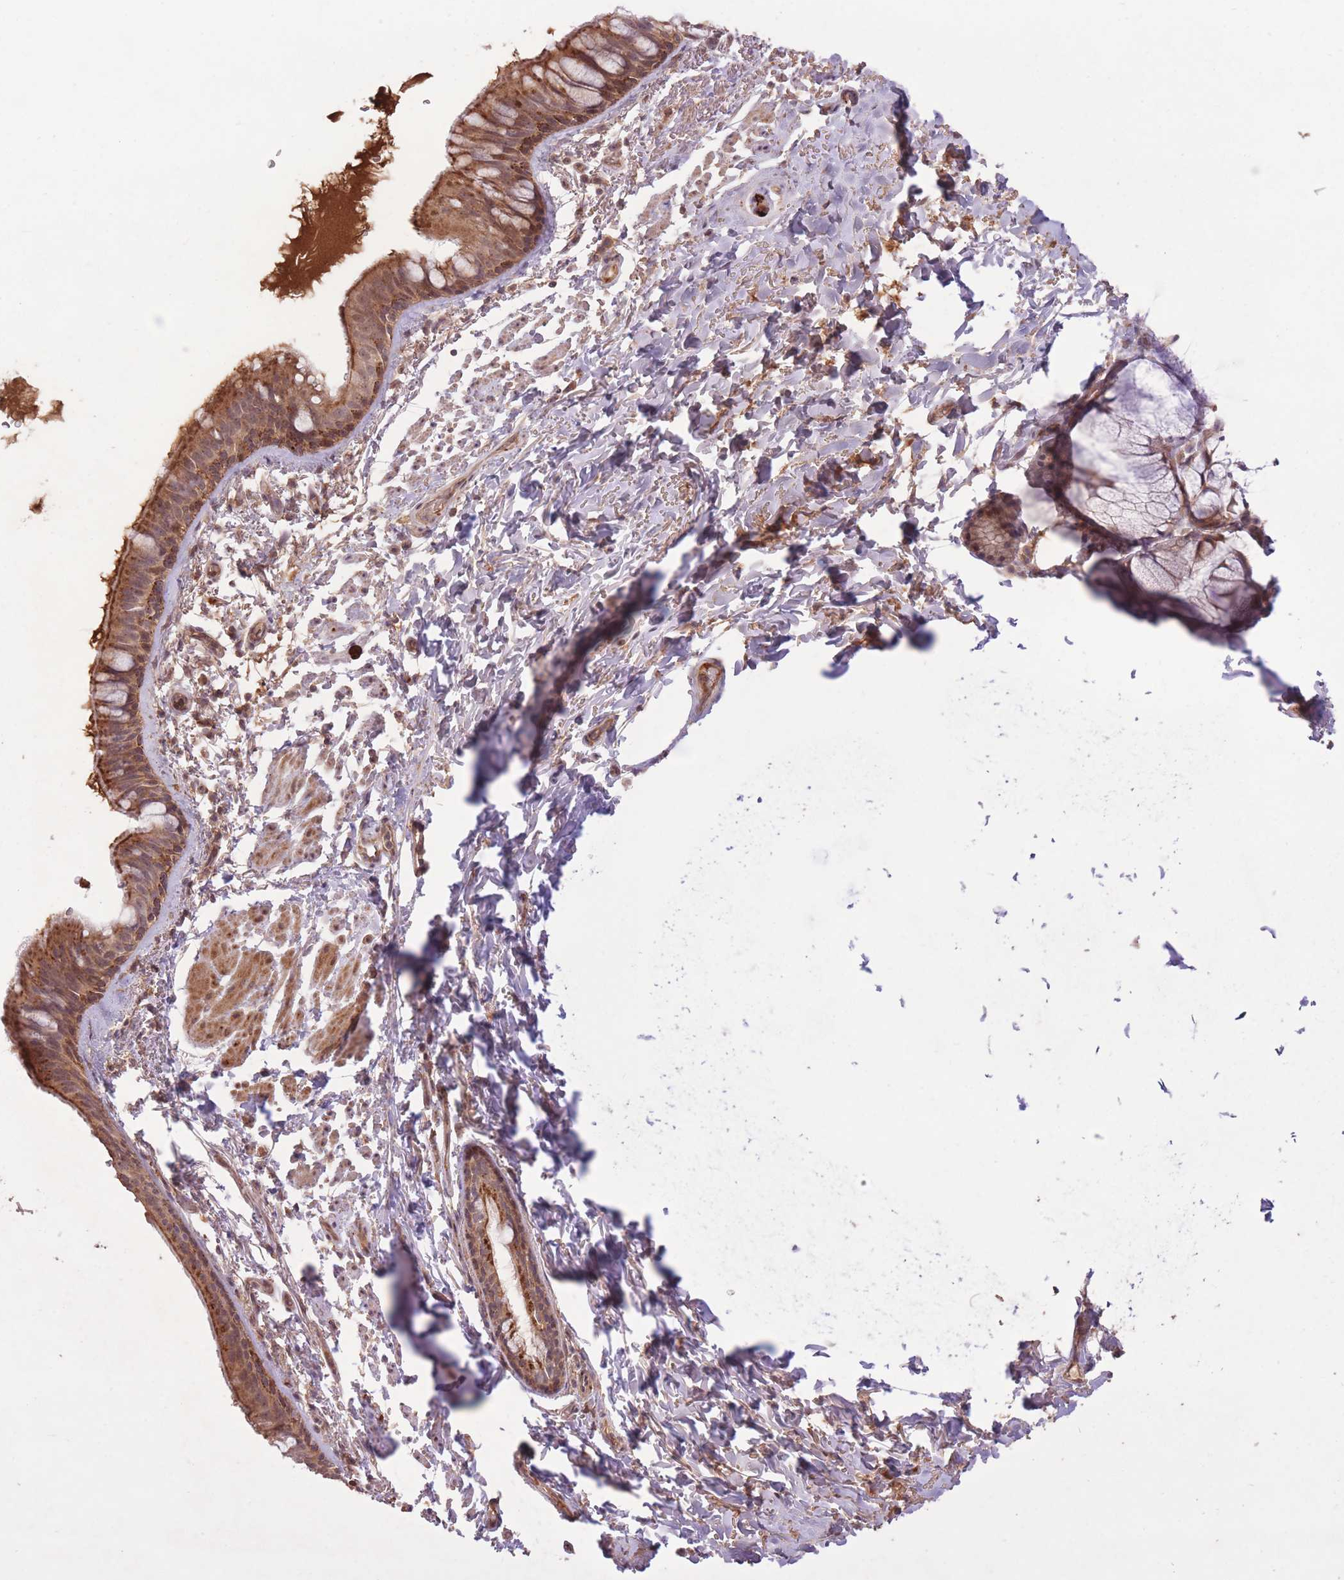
{"staining": {"intensity": "moderate", "quantity": ">75%", "location": "cytoplasmic/membranous"}, "tissue": "bronchus", "cell_type": "Respiratory epithelial cells", "image_type": "normal", "snomed": [{"axis": "morphology", "description": "Normal tissue, NOS"}, {"axis": "topography", "description": "Bronchus"}], "caption": "Unremarkable bronchus was stained to show a protein in brown. There is medium levels of moderate cytoplasmic/membranous staining in about >75% of respiratory epithelial cells.", "gene": "POLR3F", "patient": {"sex": "male", "age": 70}}